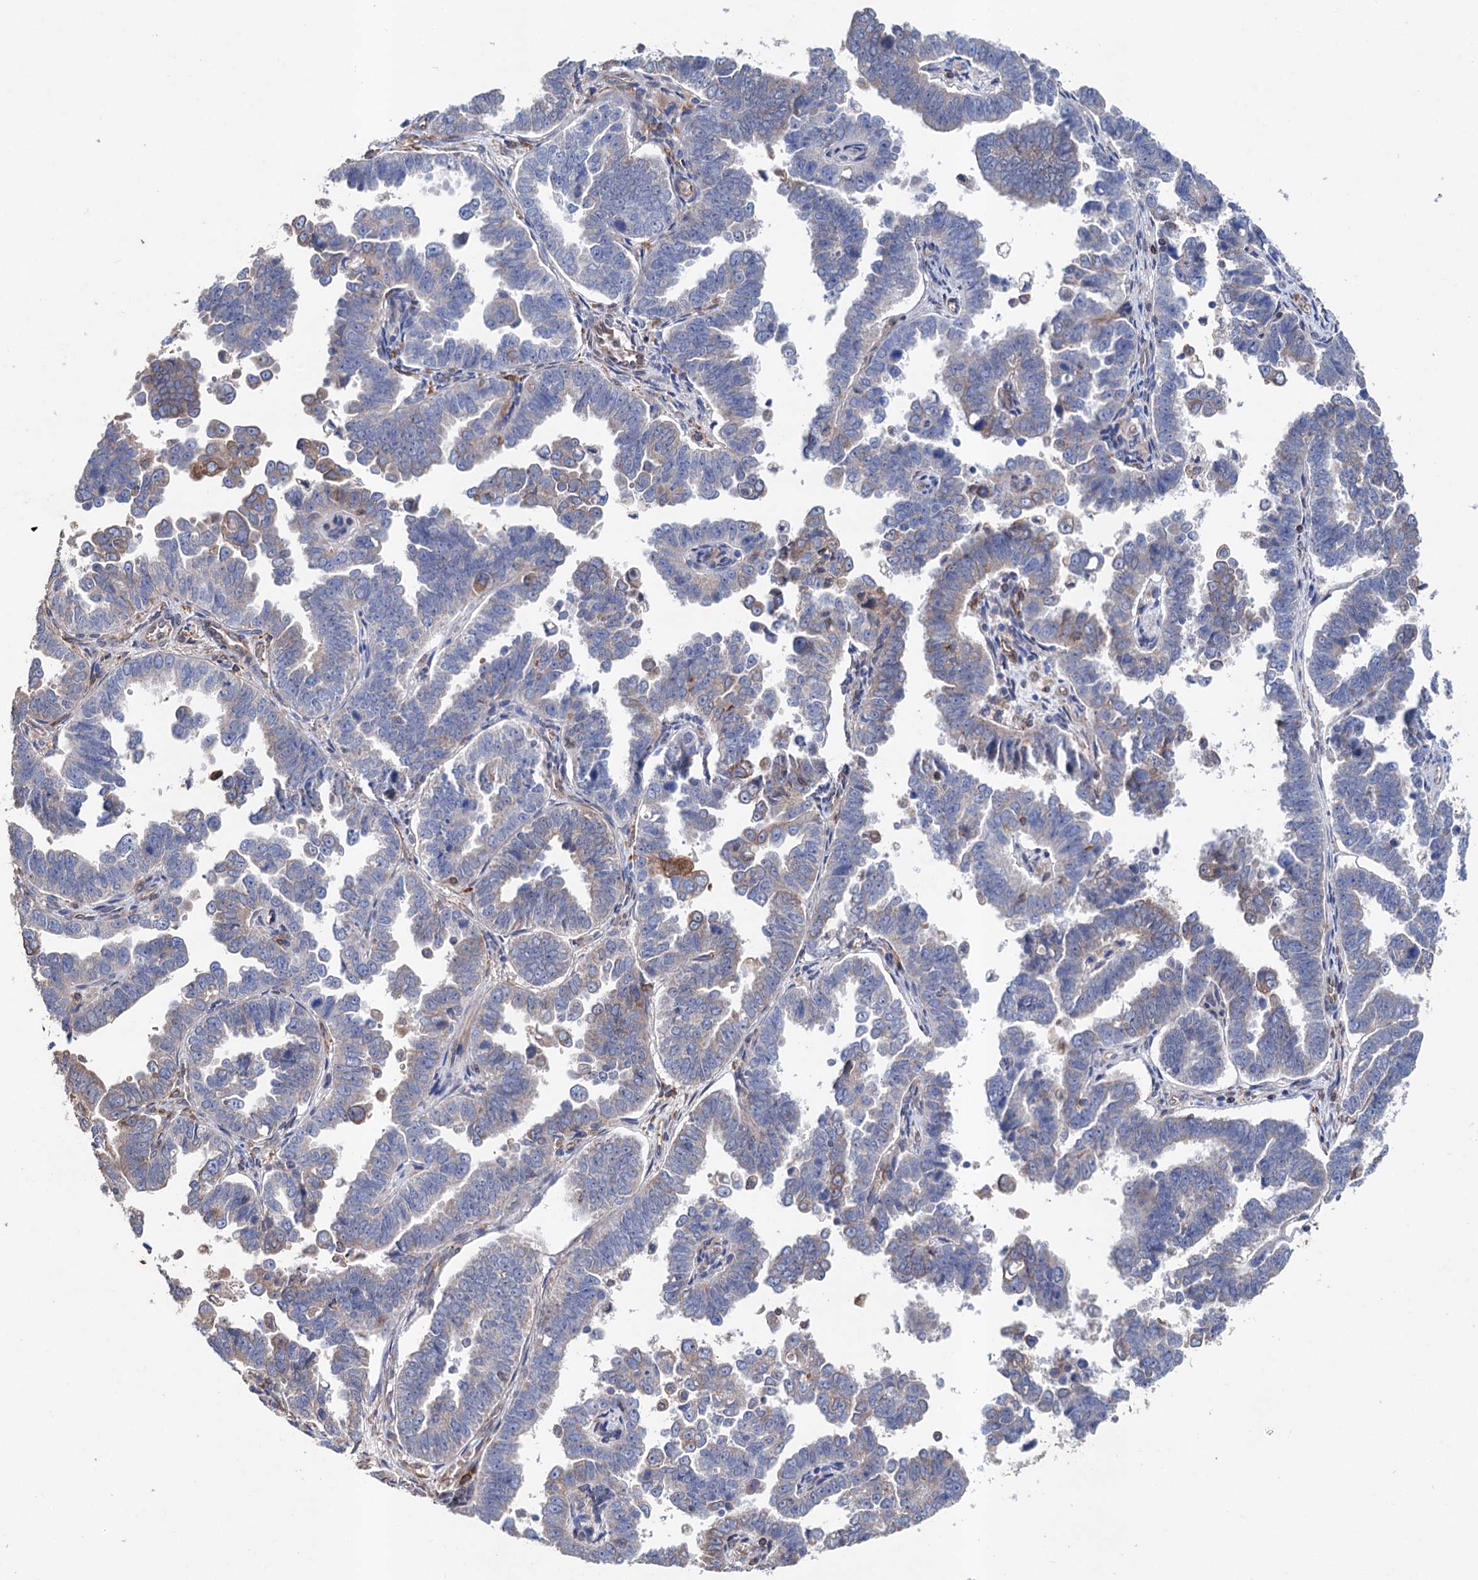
{"staining": {"intensity": "negative", "quantity": "none", "location": "none"}, "tissue": "endometrial cancer", "cell_type": "Tumor cells", "image_type": "cancer", "snomed": [{"axis": "morphology", "description": "Adenocarcinoma, NOS"}, {"axis": "topography", "description": "Endometrium"}], "caption": "Endometrial cancer (adenocarcinoma) stained for a protein using IHC shows no positivity tumor cells.", "gene": "STING1", "patient": {"sex": "female", "age": 75}}